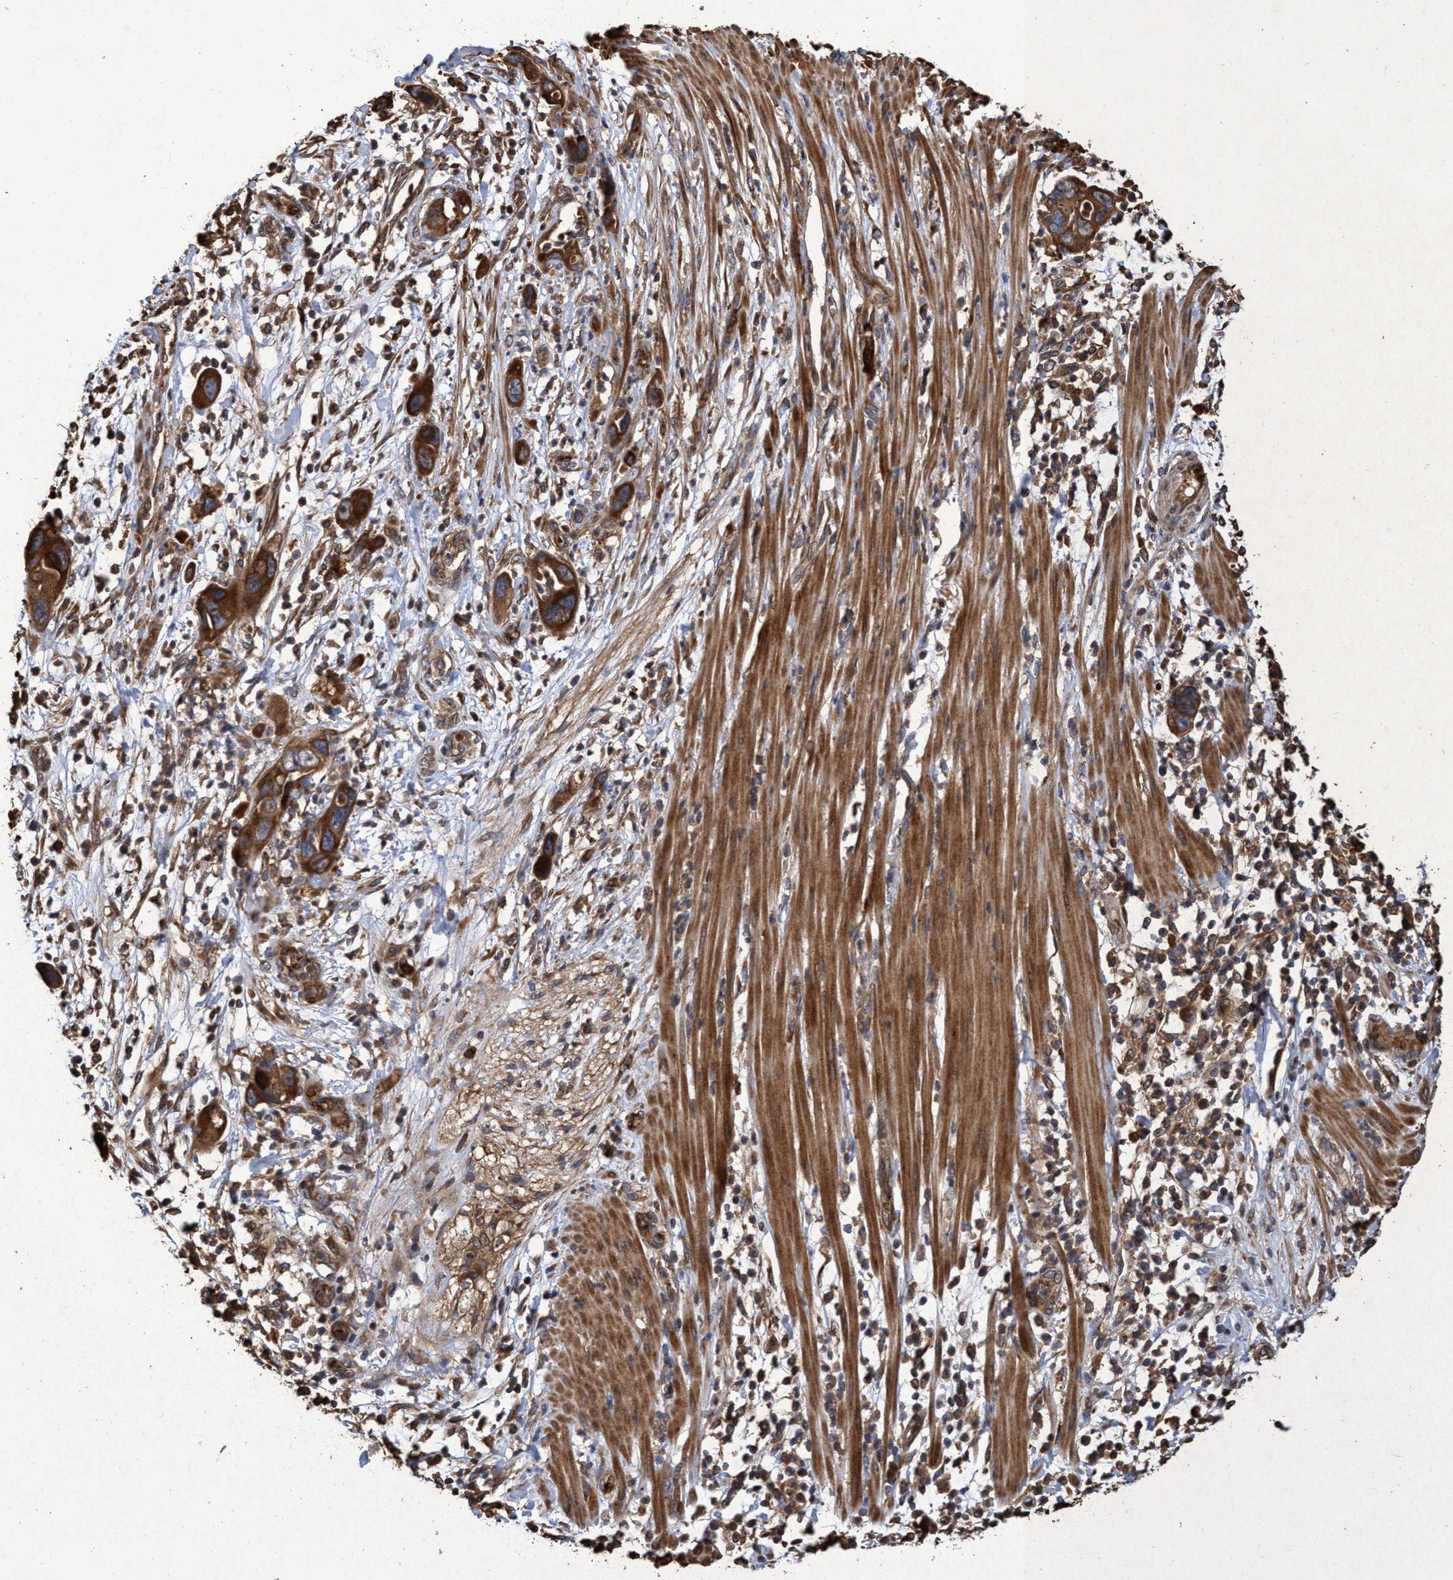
{"staining": {"intensity": "strong", "quantity": ">75%", "location": "cytoplasmic/membranous"}, "tissue": "pancreatic cancer", "cell_type": "Tumor cells", "image_type": "cancer", "snomed": [{"axis": "morphology", "description": "Adenocarcinoma, NOS"}, {"axis": "topography", "description": "Pancreas"}], "caption": "Strong cytoplasmic/membranous positivity is present in about >75% of tumor cells in adenocarcinoma (pancreatic). The protein of interest is shown in brown color, while the nuclei are stained blue.", "gene": "CHMP6", "patient": {"sex": "female", "age": 71}}